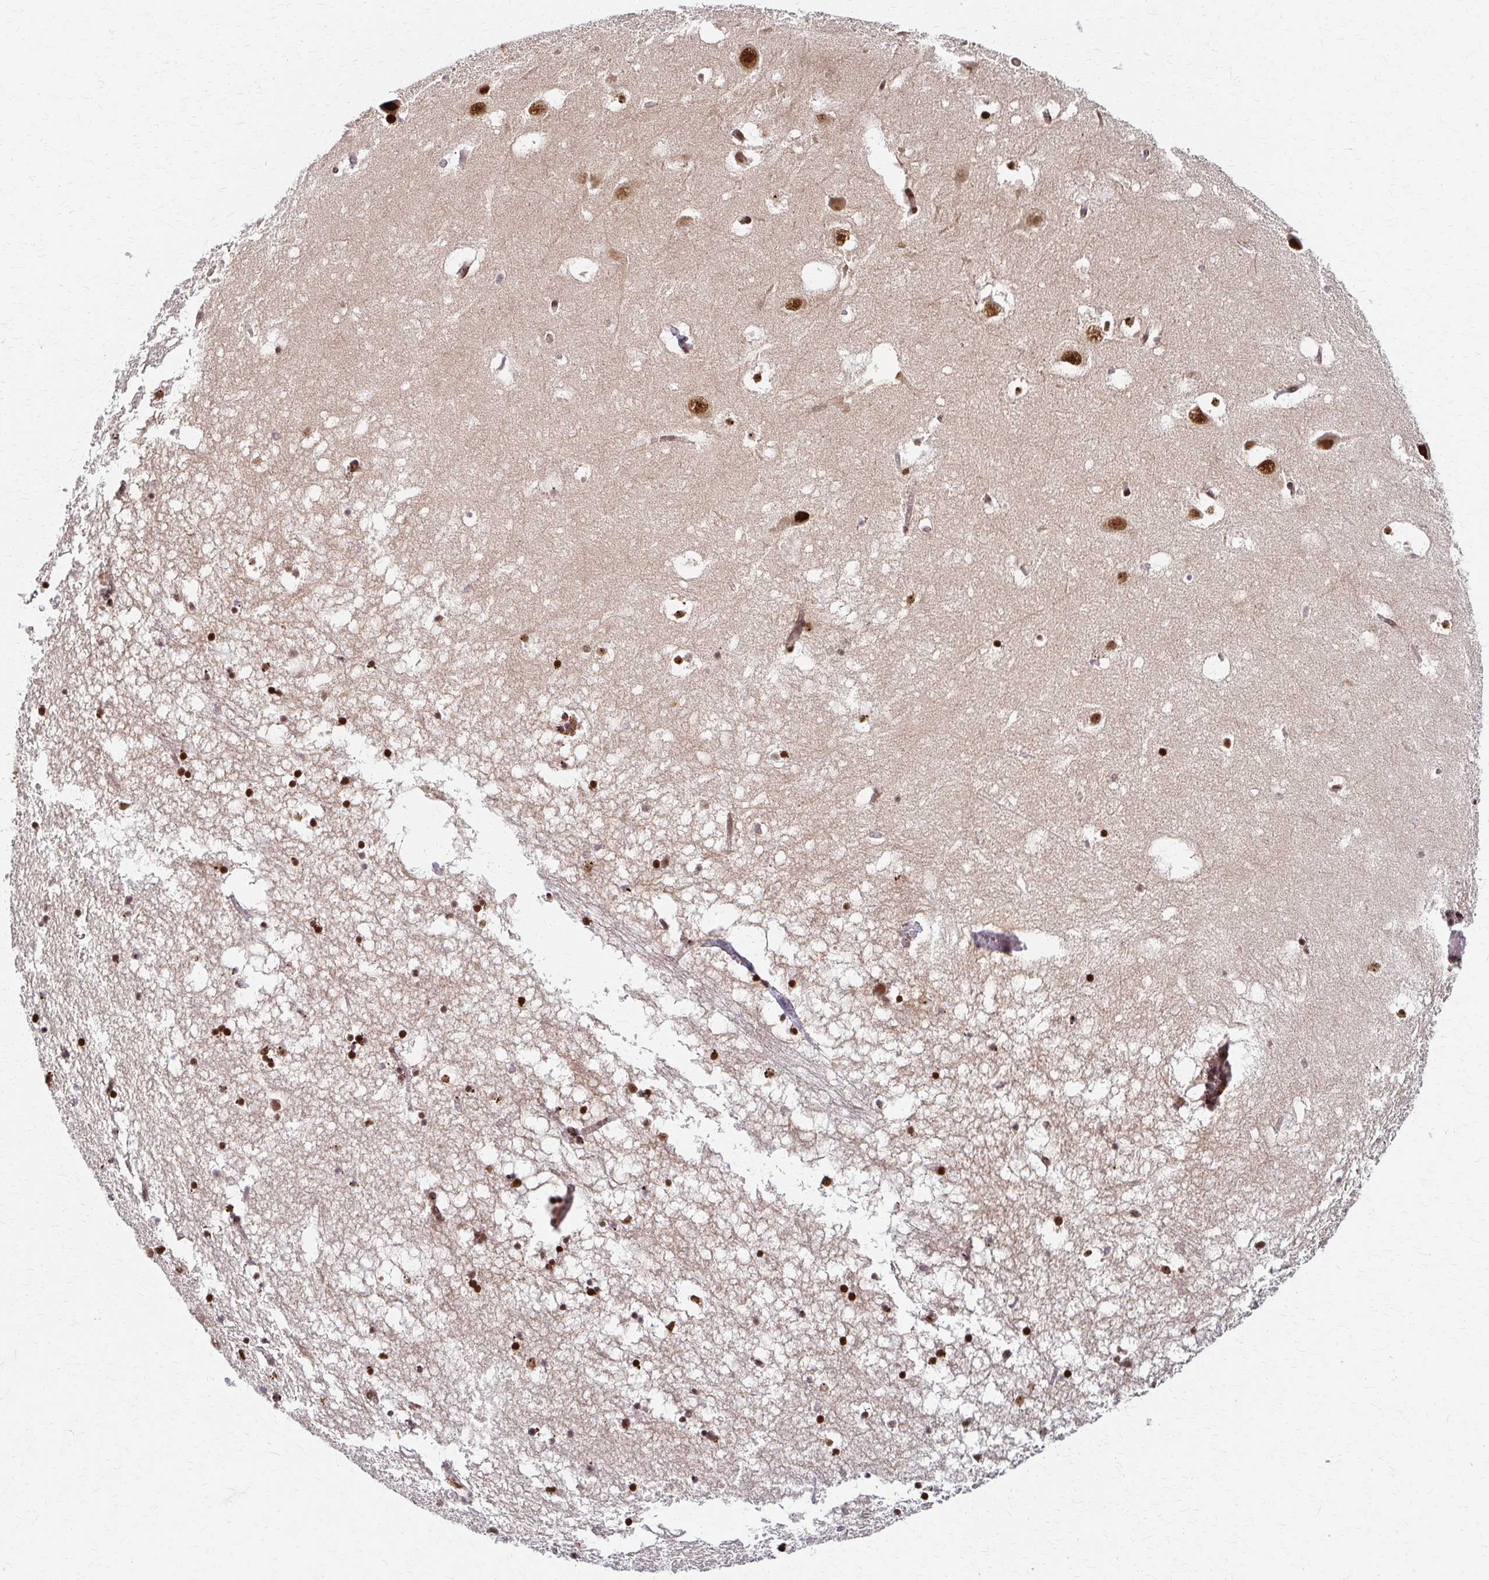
{"staining": {"intensity": "strong", "quantity": "25%-75%", "location": "nuclear"}, "tissue": "hippocampus", "cell_type": "Glial cells", "image_type": "normal", "snomed": [{"axis": "morphology", "description": "Normal tissue, NOS"}, {"axis": "topography", "description": "Hippocampus"}], "caption": "DAB immunohistochemical staining of normal hippocampus reveals strong nuclear protein expression in about 25%-75% of glial cells.", "gene": "PSMD7", "patient": {"sex": "male", "age": 58}}